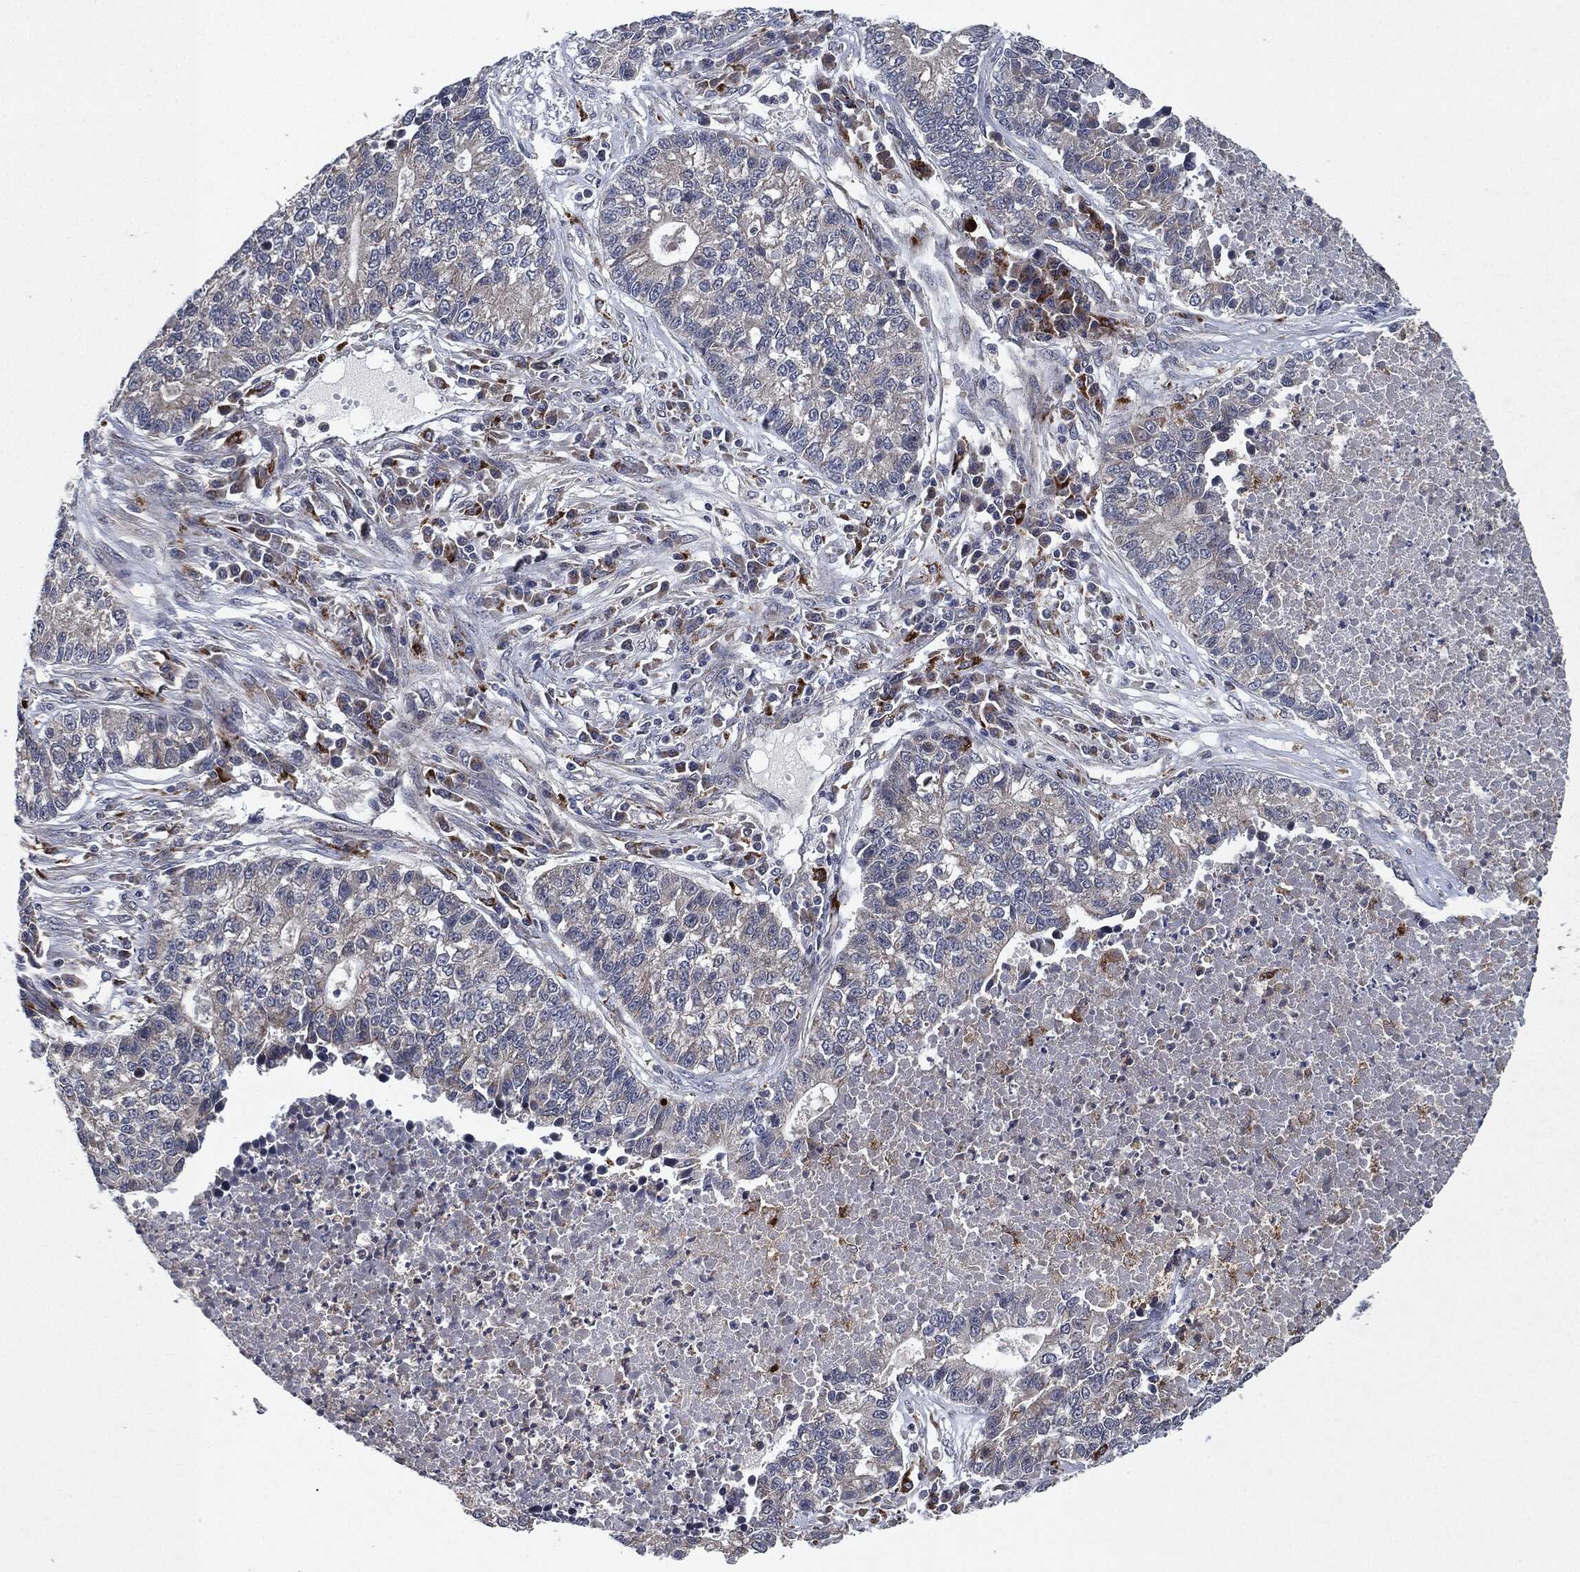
{"staining": {"intensity": "negative", "quantity": "none", "location": "none"}, "tissue": "lung cancer", "cell_type": "Tumor cells", "image_type": "cancer", "snomed": [{"axis": "morphology", "description": "Adenocarcinoma, NOS"}, {"axis": "topography", "description": "Lung"}], "caption": "DAB (3,3'-diaminobenzidine) immunohistochemical staining of human adenocarcinoma (lung) displays no significant positivity in tumor cells. Nuclei are stained in blue.", "gene": "SLC31A2", "patient": {"sex": "male", "age": 57}}